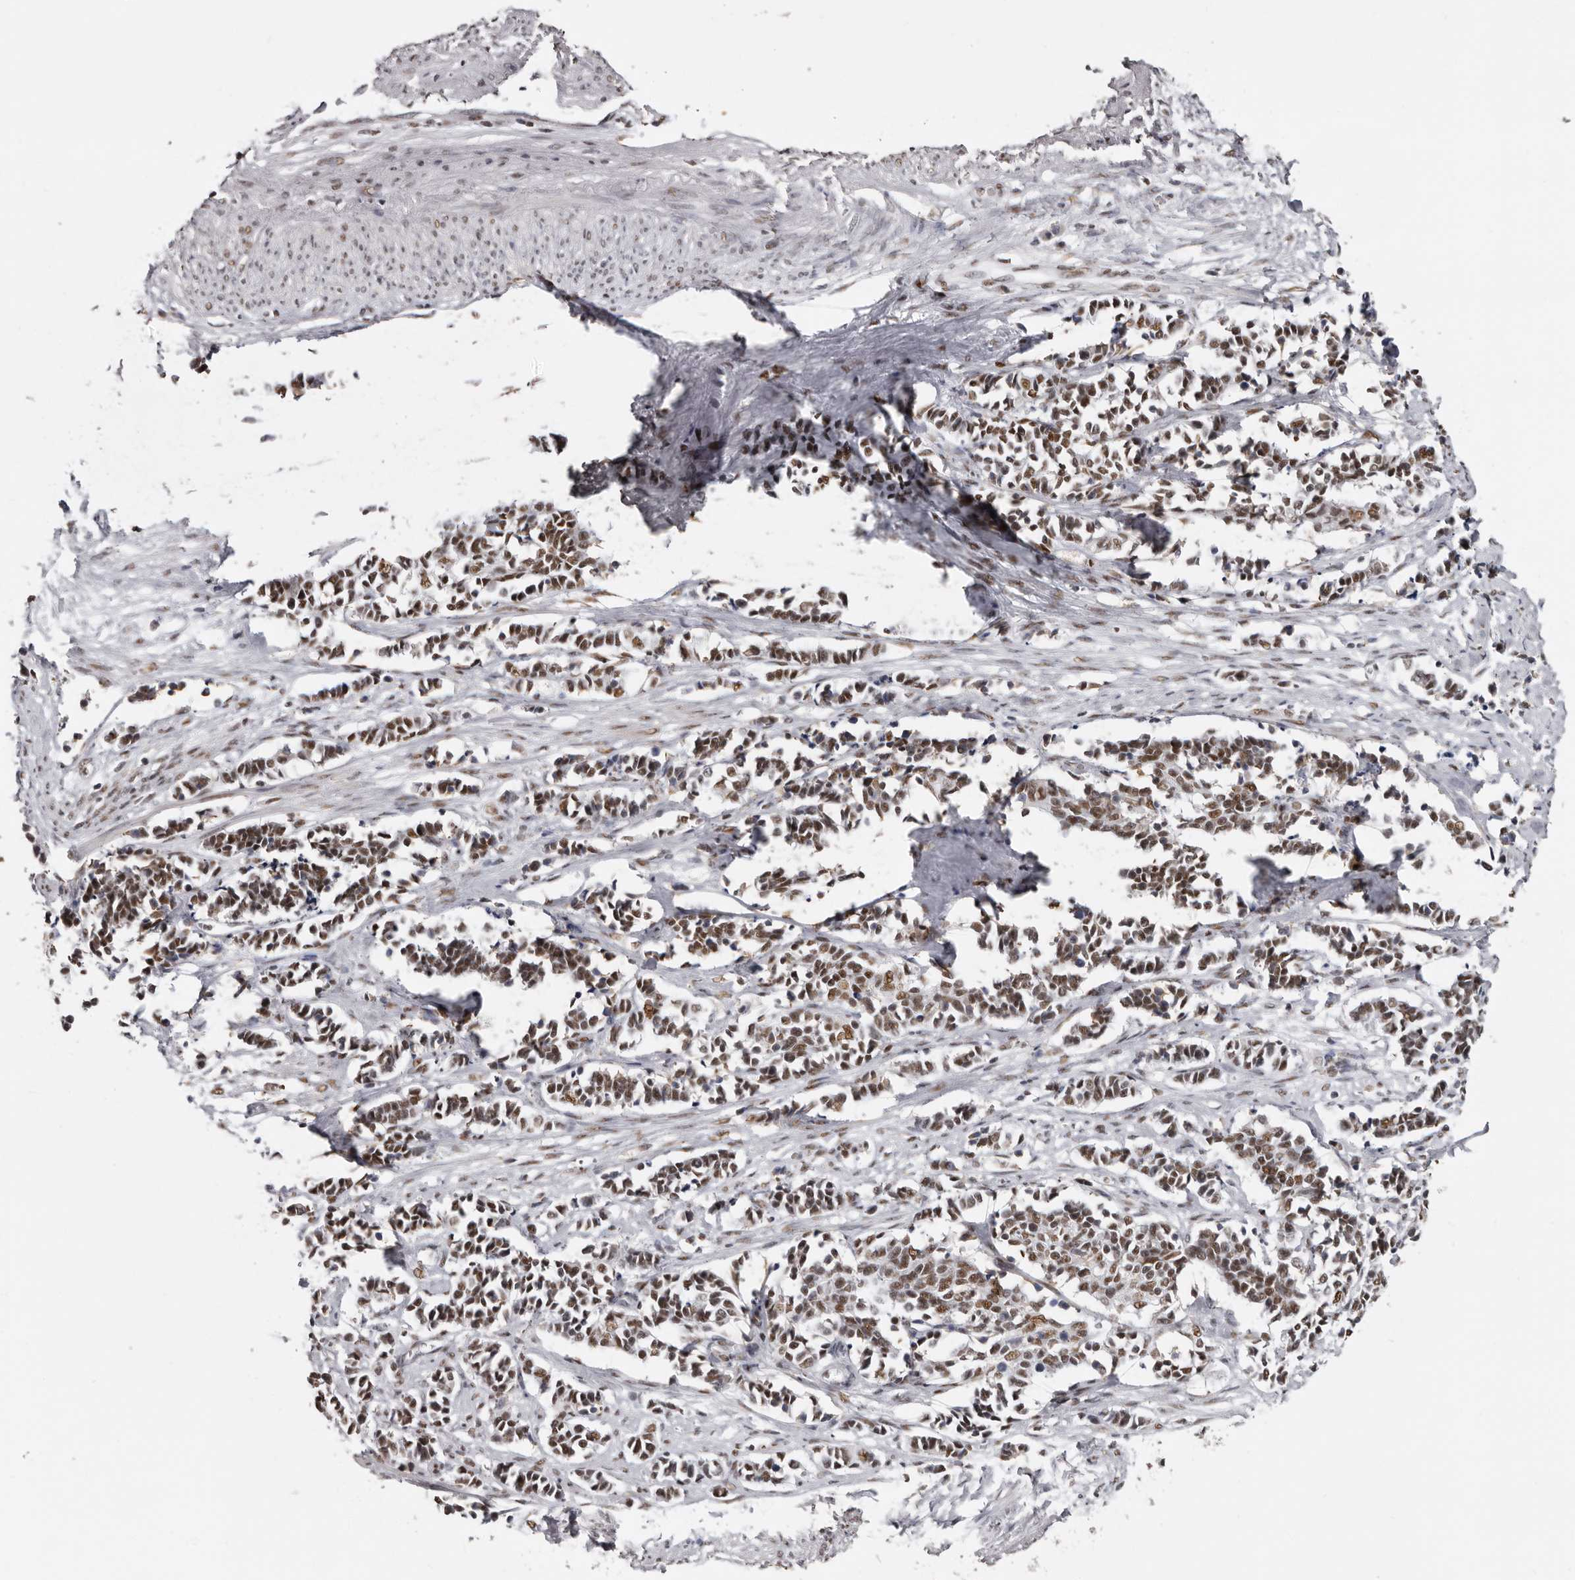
{"staining": {"intensity": "moderate", "quantity": ">75%", "location": "nuclear"}, "tissue": "cervical cancer", "cell_type": "Tumor cells", "image_type": "cancer", "snomed": [{"axis": "morphology", "description": "Normal tissue, NOS"}, {"axis": "morphology", "description": "Squamous cell carcinoma, NOS"}, {"axis": "topography", "description": "Cervix"}], "caption": "Cervical cancer stained for a protein displays moderate nuclear positivity in tumor cells.", "gene": "SCAF4", "patient": {"sex": "female", "age": 35}}